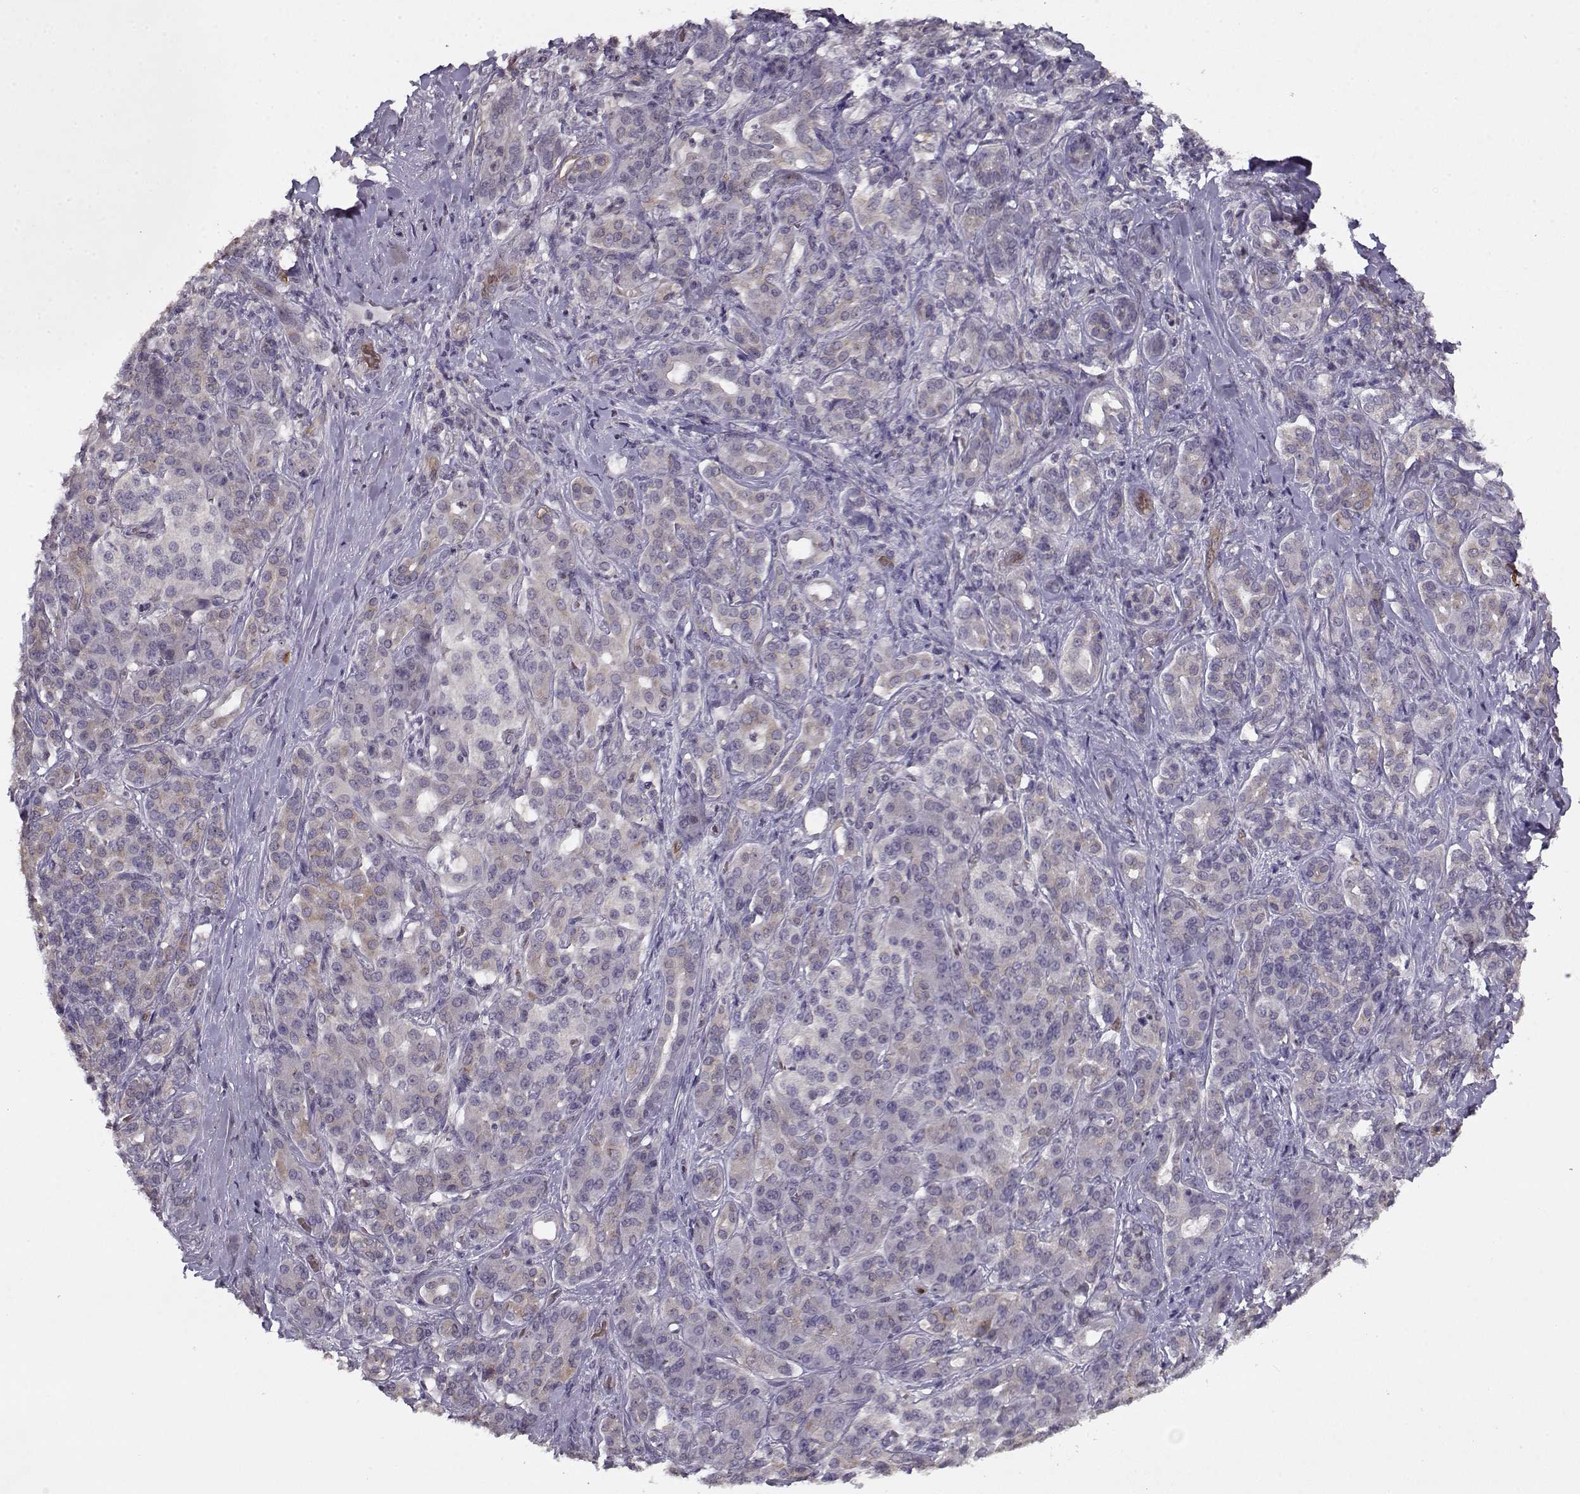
{"staining": {"intensity": "weak", "quantity": "<25%", "location": "cytoplasmic/membranous"}, "tissue": "pancreatic cancer", "cell_type": "Tumor cells", "image_type": "cancer", "snomed": [{"axis": "morphology", "description": "Normal tissue, NOS"}, {"axis": "morphology", "description": "Inflammation, NOS"}, {"axis": "morphology", "description": "Adenocarcinoma, NOS"}, {"axis": "topography", "description": "Pancreas"}], "caption": "High power microscopy histopathology image of an IHC image of pancreatic adenocarcinoma, revealing no significant staining in tumor cells.", "gene": "BMX", "patient": {"sex": "male", "age": 57}}